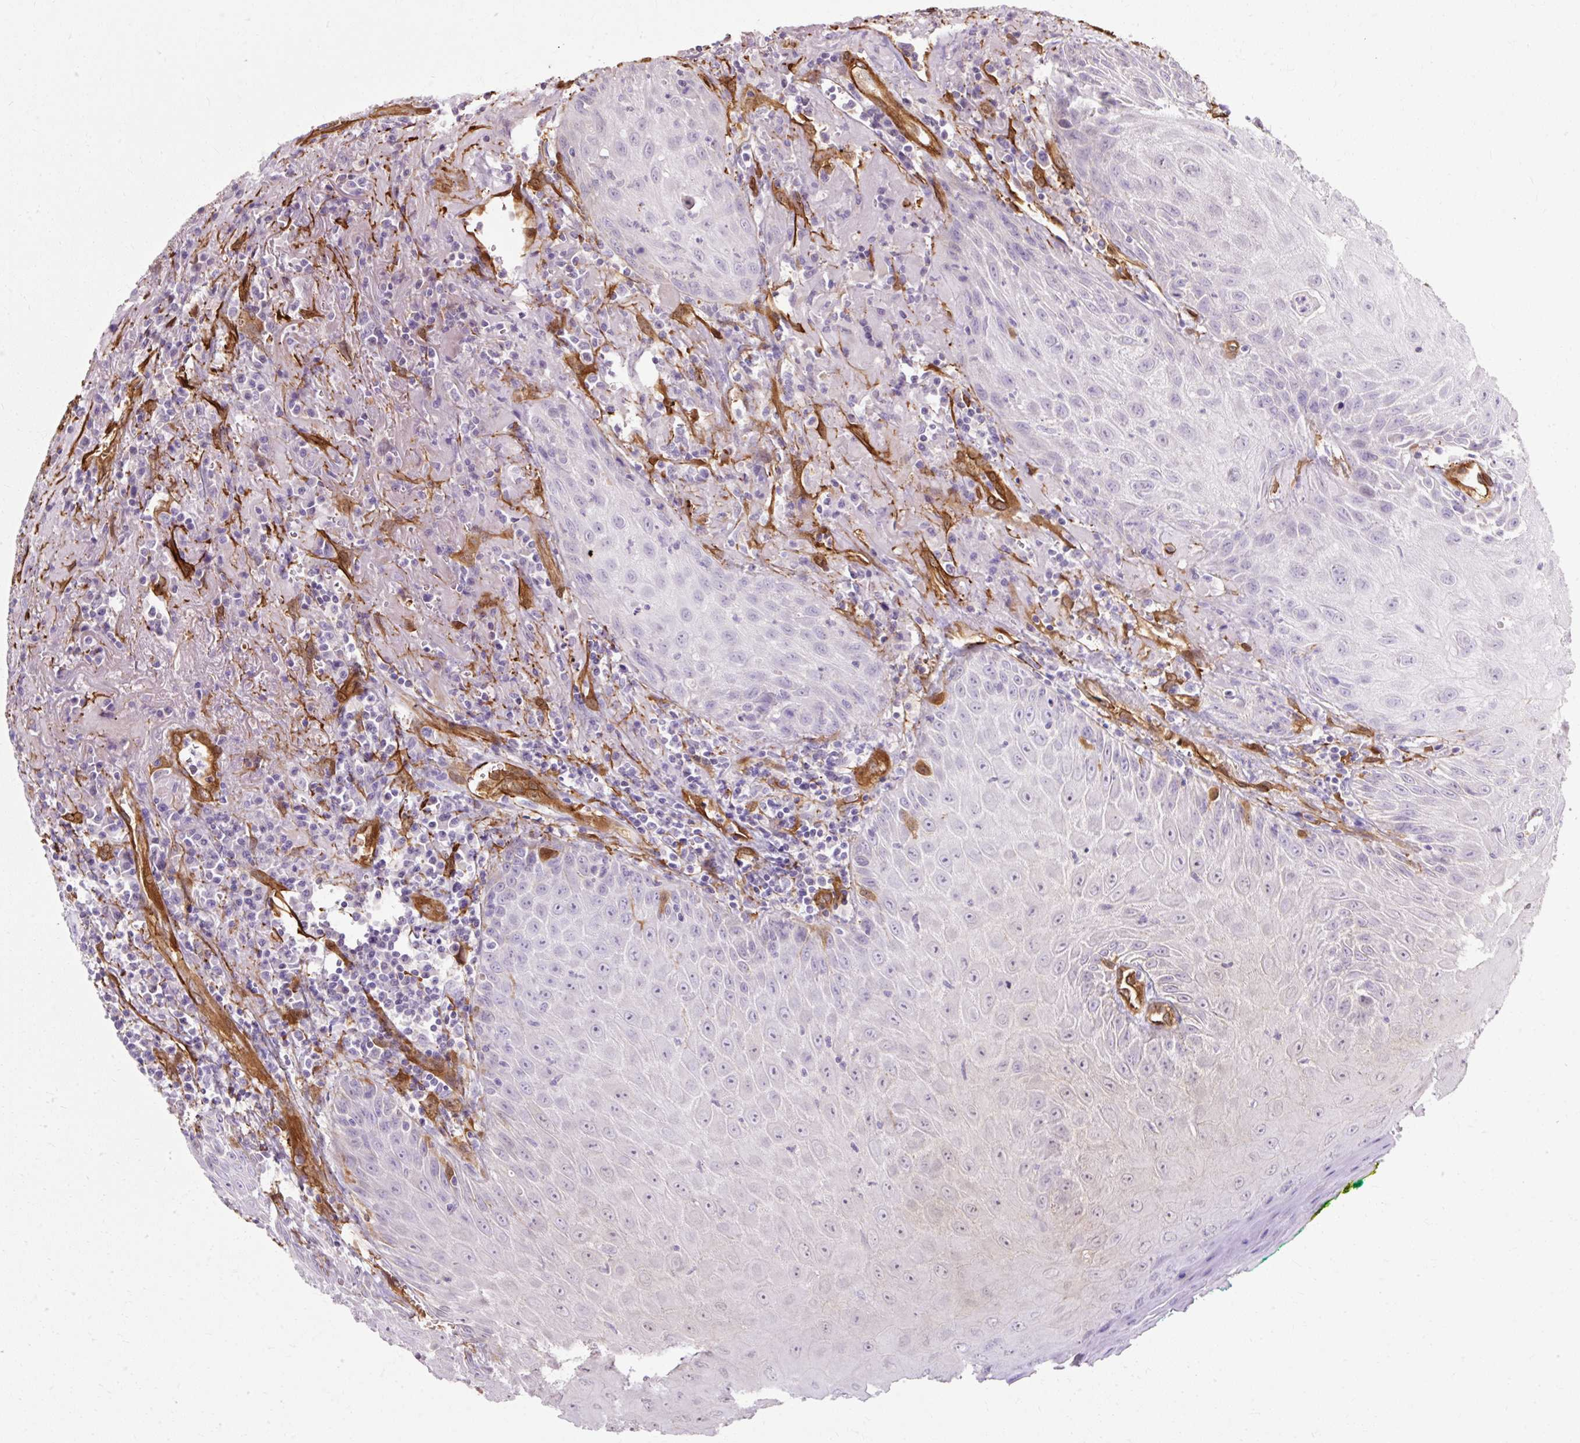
{"staining": {"intensity": "negative", "quantity": "none", "location": "none"}, "tissue": "head and neck cancer", "cell_type": "Tumor cells", "image_type": "cancer", "snomed": [{"axis": "morphology", "description": "Normal tissue, NOS"}, {"axis": "morphology", "description": "Squamous cell carcinoma, NOS"}, {"axis": "topography", "description": "Oral tissue"}, {"axis": "topography", "description": "Head-Neck"}], "caption": "IHC of head and neck cancer shows no staining in tumor cells.", "gene": "CNN3", "patient": {"sex": "female", "age": 70}}